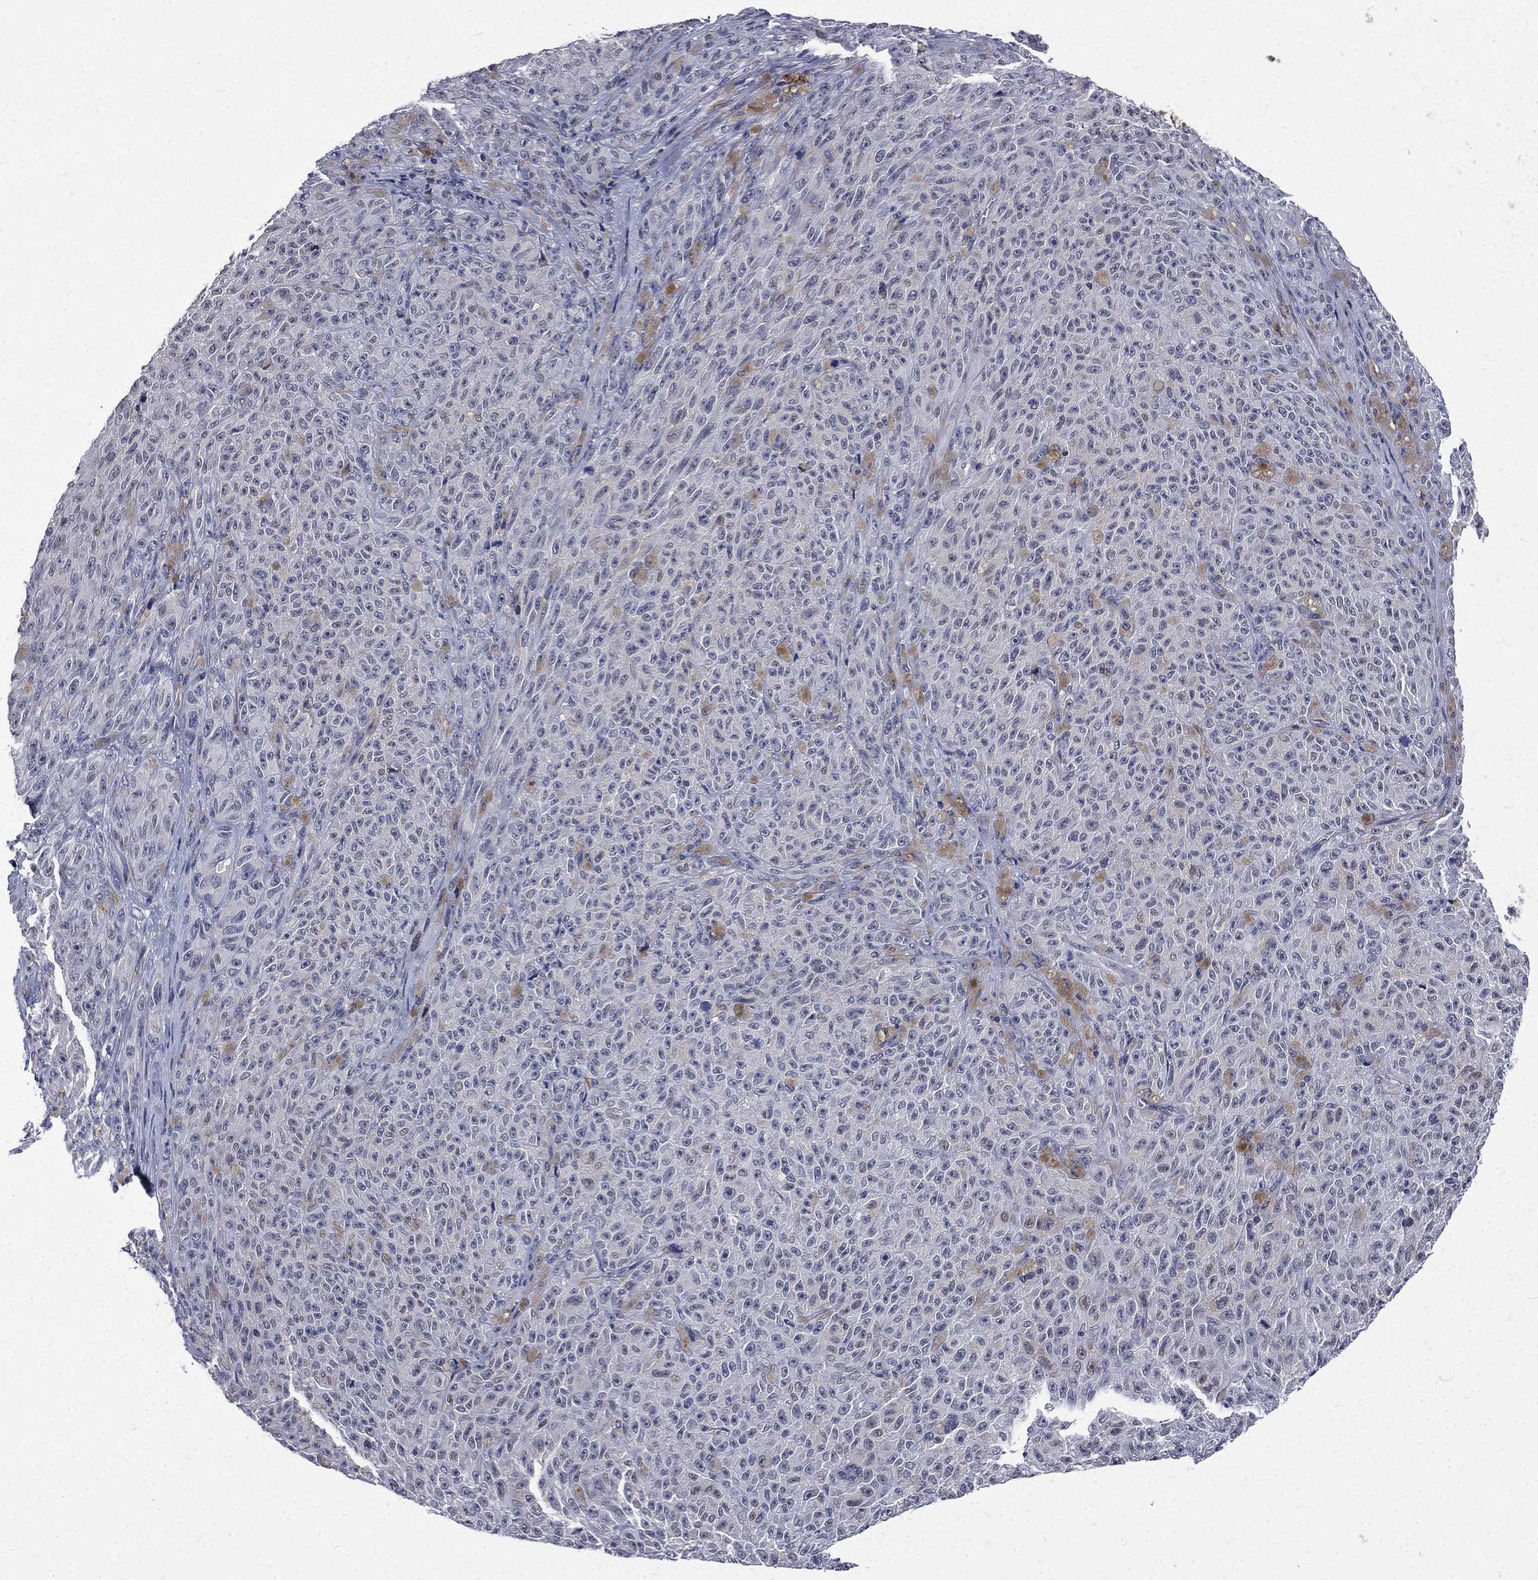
{"staining": {"intensity": "negative", "quantity": "none", "location": "none"}, "tissue": "melanoma", "cell_type": "Tumor cells", "image_type": "cancer", "snomed": [{"axis": "morphology", "description": "Malignant melanoma, NOS"}, {"axis": "topography", "description": "Skin"}], "caption": "An immunohistochemistry image of melanoma is shown. There is no staining in tumor cells of melanoma. (DAB (3,3'-diaminobenzidine) immunohistochemistry with hematoxylin counter stain).", "gene": "FGG", "patient": {"sex": "female", "age": 82}}